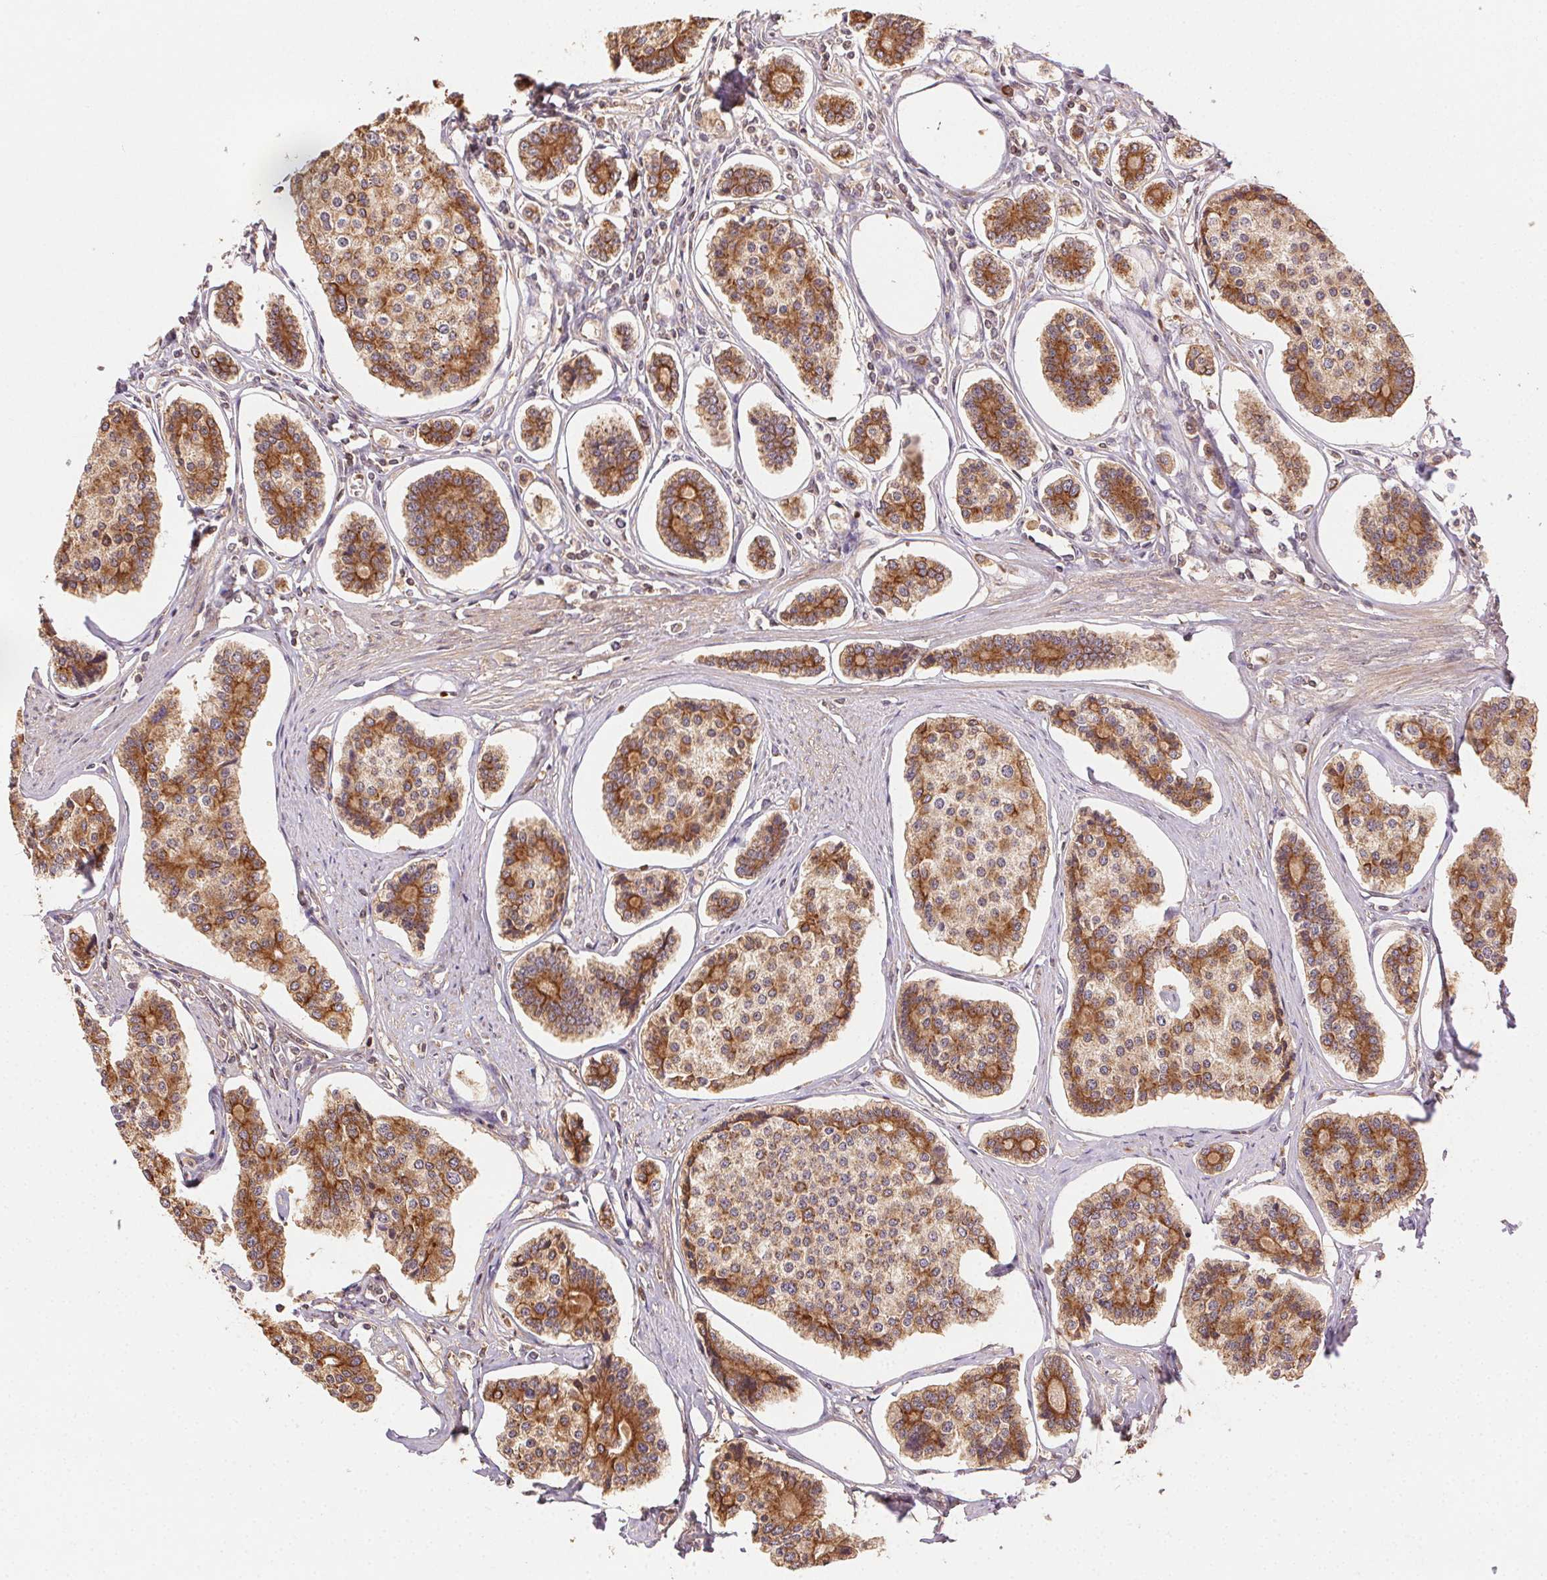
{"staining": {"intensity": "strong", "quantity": "25%-75%", "location": "cytoplasmic/membranous"}, "tissue": "carcinoid", "cell_type": "Tumor cells", "image_type": "cancer", "snomed": [{"axis": "morphology", "description": "Carcinoid, malignant, NOS"}, {"axis": "topography", "description": "Small intestine"}], "caption": "Brown immunohistochemical staining in carcinoid displays strong cytoplasmic/membranous positivity in approximately 25%-75% of tumor cells.", "gene": "KLHL15", "patient": {"sex": "female", "age": 65}}